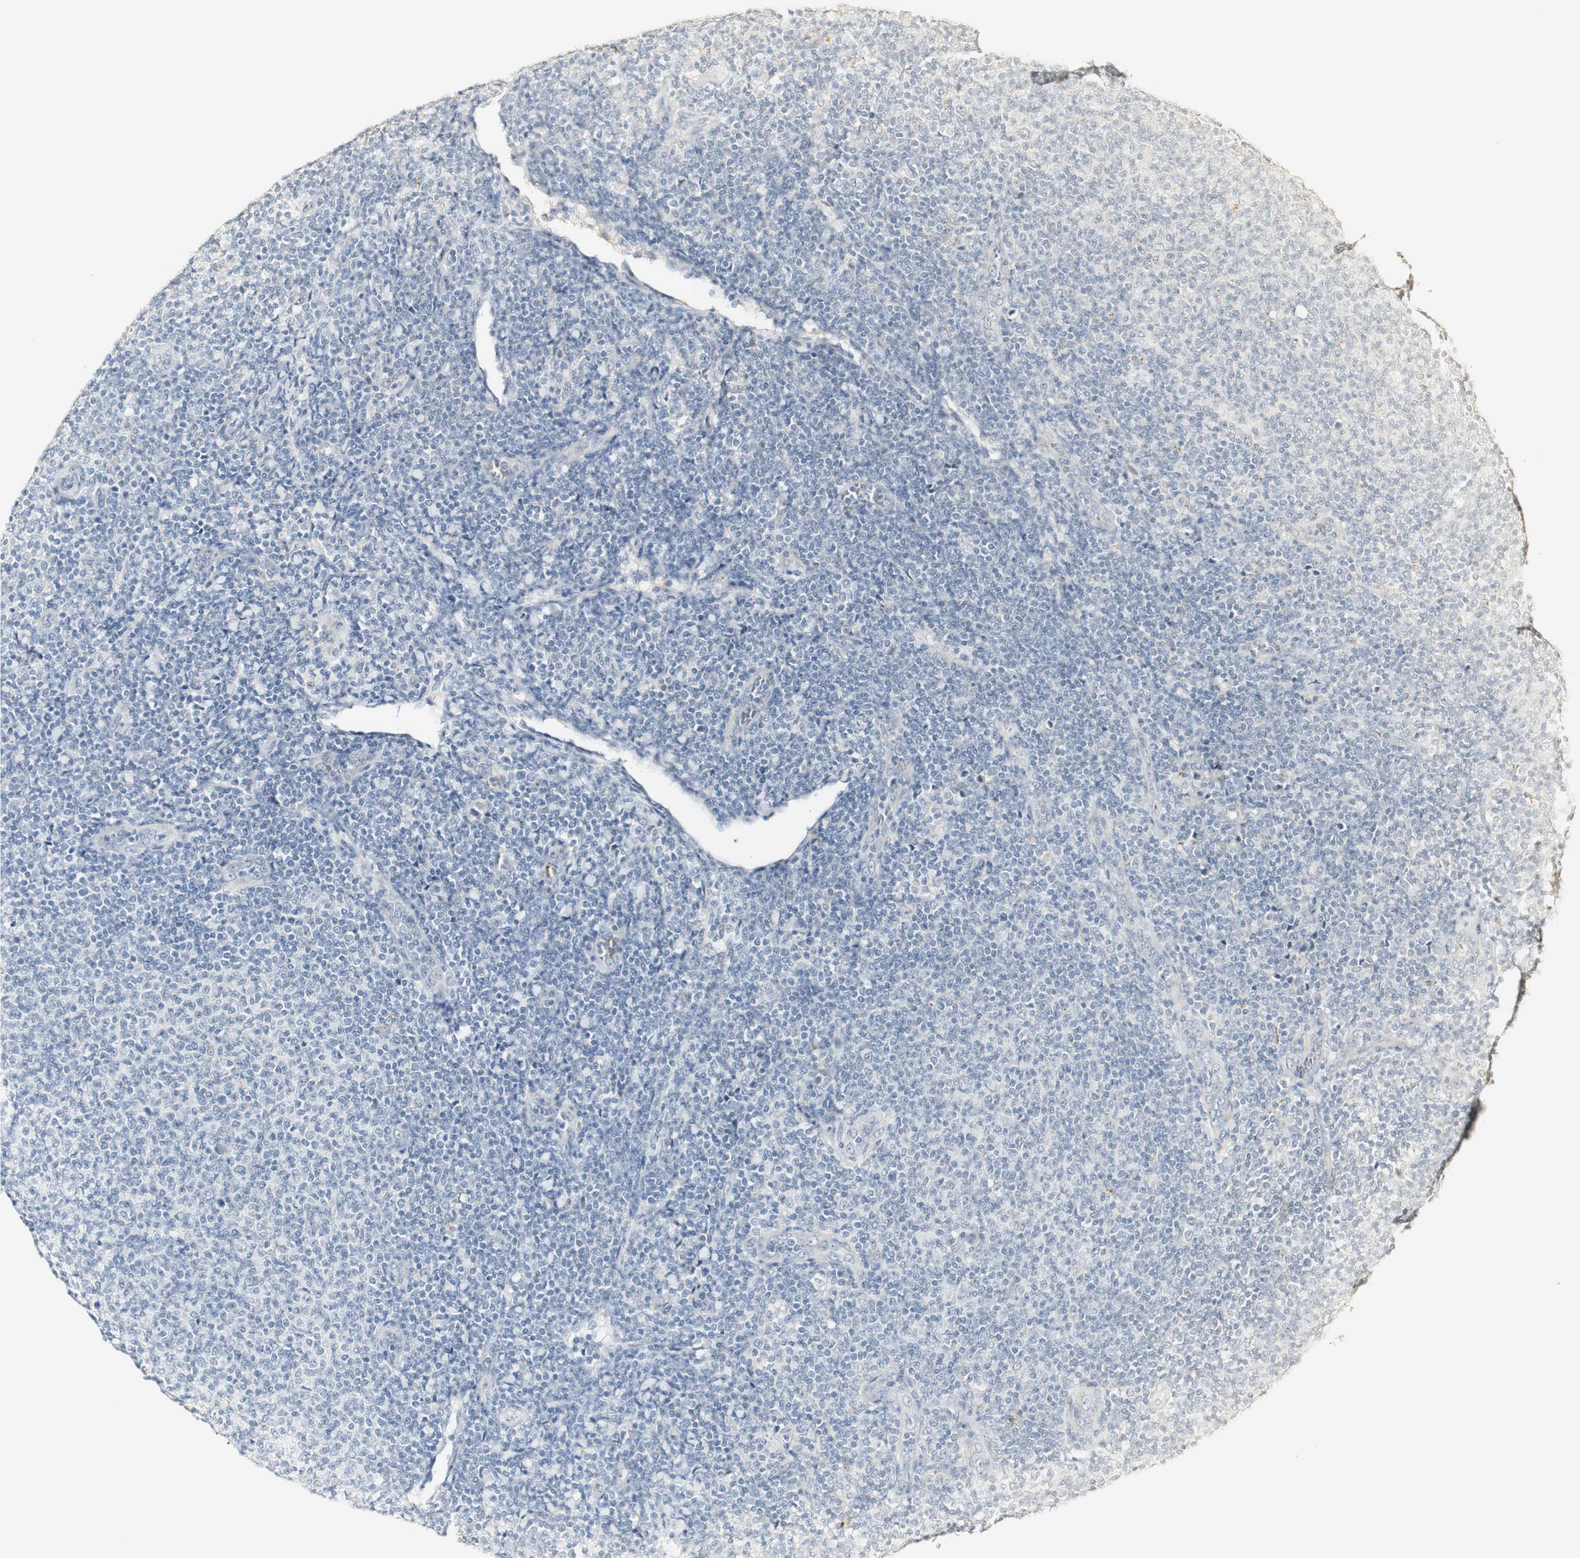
{"staining": {"intensity": "negative", "quantity": "none", "location": "none"}, "tissue": "lymphoma", "cell_type": "Tumor cells", "image_type": "cancer", "snomed": [{"axis": "morphology", "description": "Malignant lymphoma, non-Hodgkin's type, Low grade"}, {"axis": "topography", "description": "Lymph node"}], "caption": "Tumor cells show no significant staining in malignant lymphoma, non-Hodgkin's type (low-grade). (DAB IHC visualized using brightfield microscopy, high magnification).", "gene": "SYT7", "patient": {"sex": "male", "age": 66}}